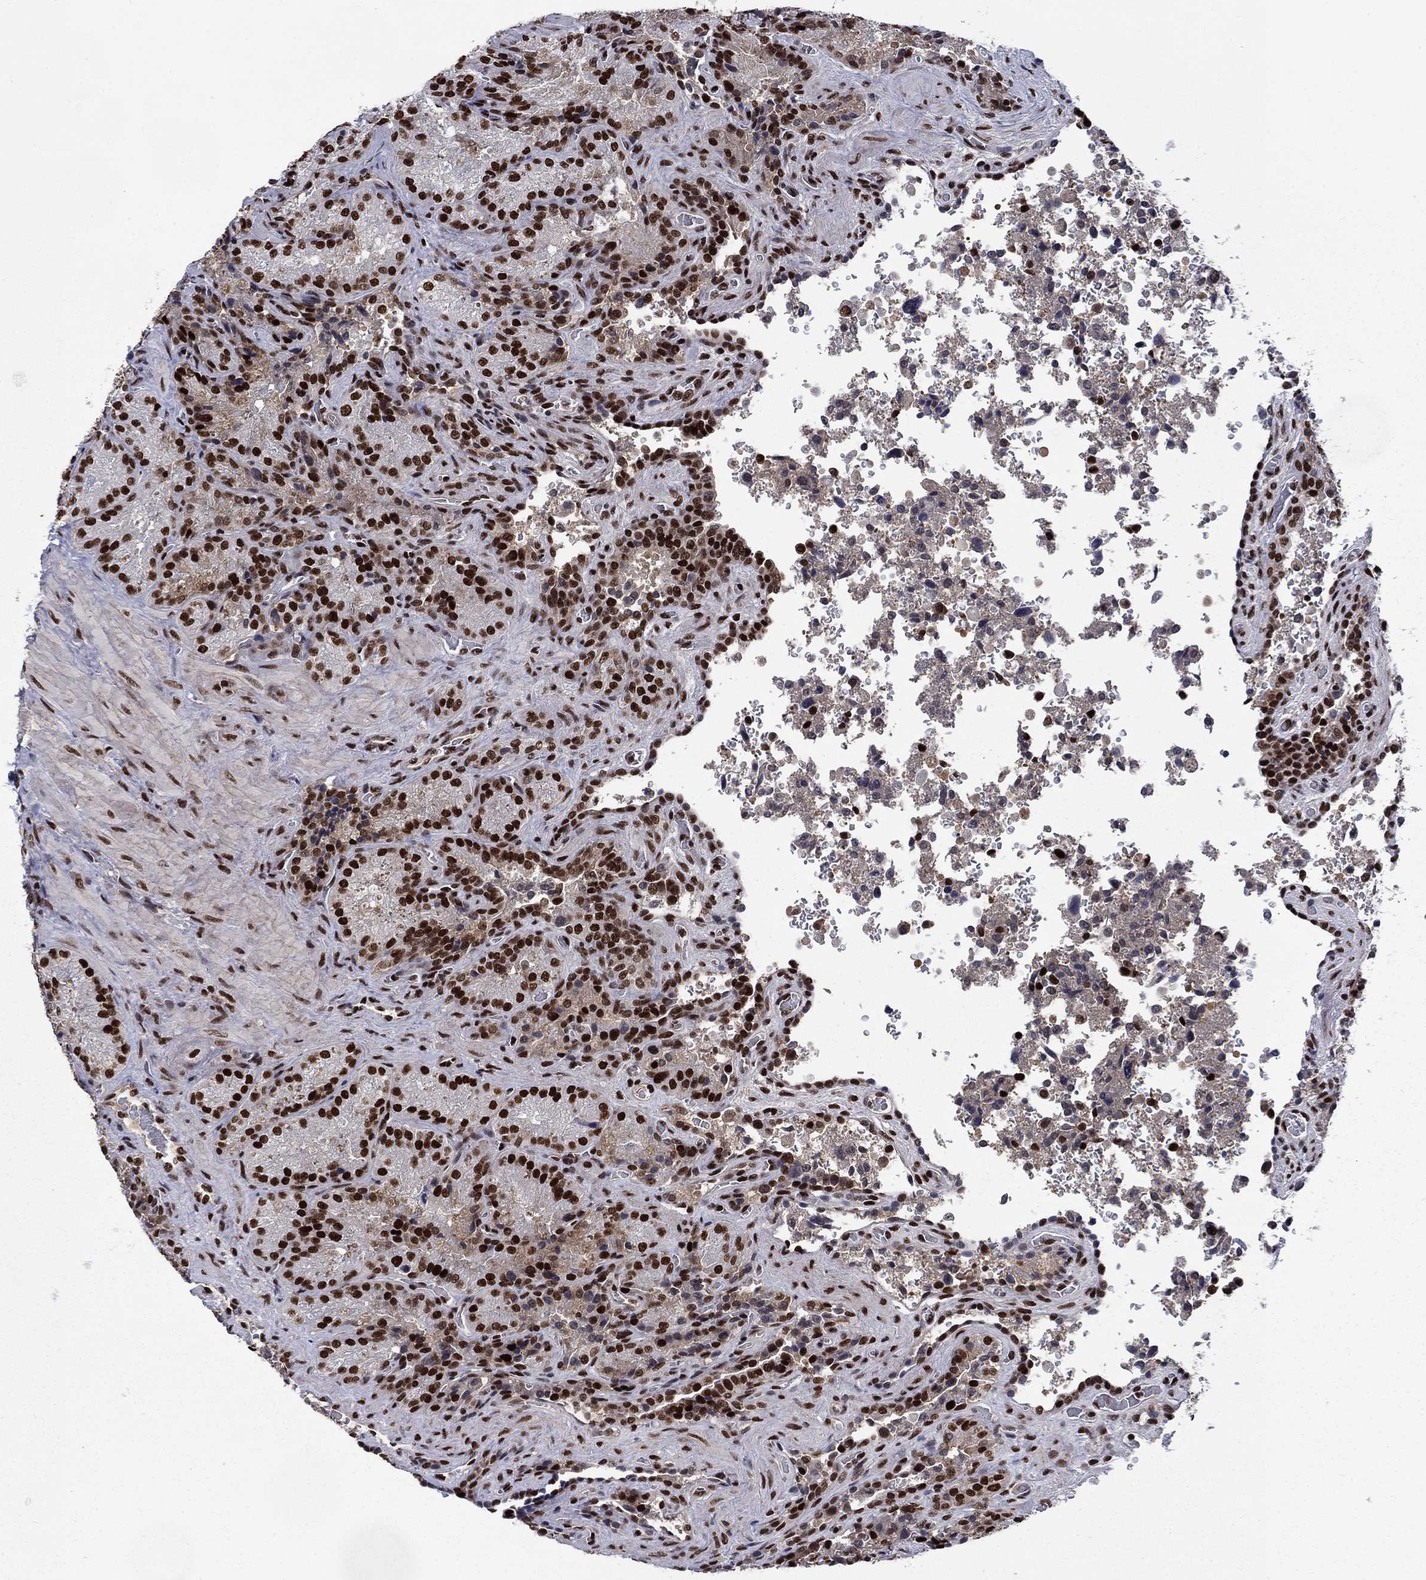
{"staining": {"intensity": "strong", "quantity": ">75%", "location": "nuclear"}, "tissue": "seminal vesicle", "cell_type": "Glandular cells", "image_type": "normal", "snomed": [{"axis": "morphology", "description": "Normal tissue, NOS"}, {"axis": "topography", "description": "Seminal veicle"}], "caption": "Protein analysis of normal seminal vesicle exhibits strong nuclear staining in approximately >75% of glandular cells. (IHC, brightfield microscopy, high magnification).", "gene": "RPRD1B", "patient": {"sex": "male", "age": 37}}